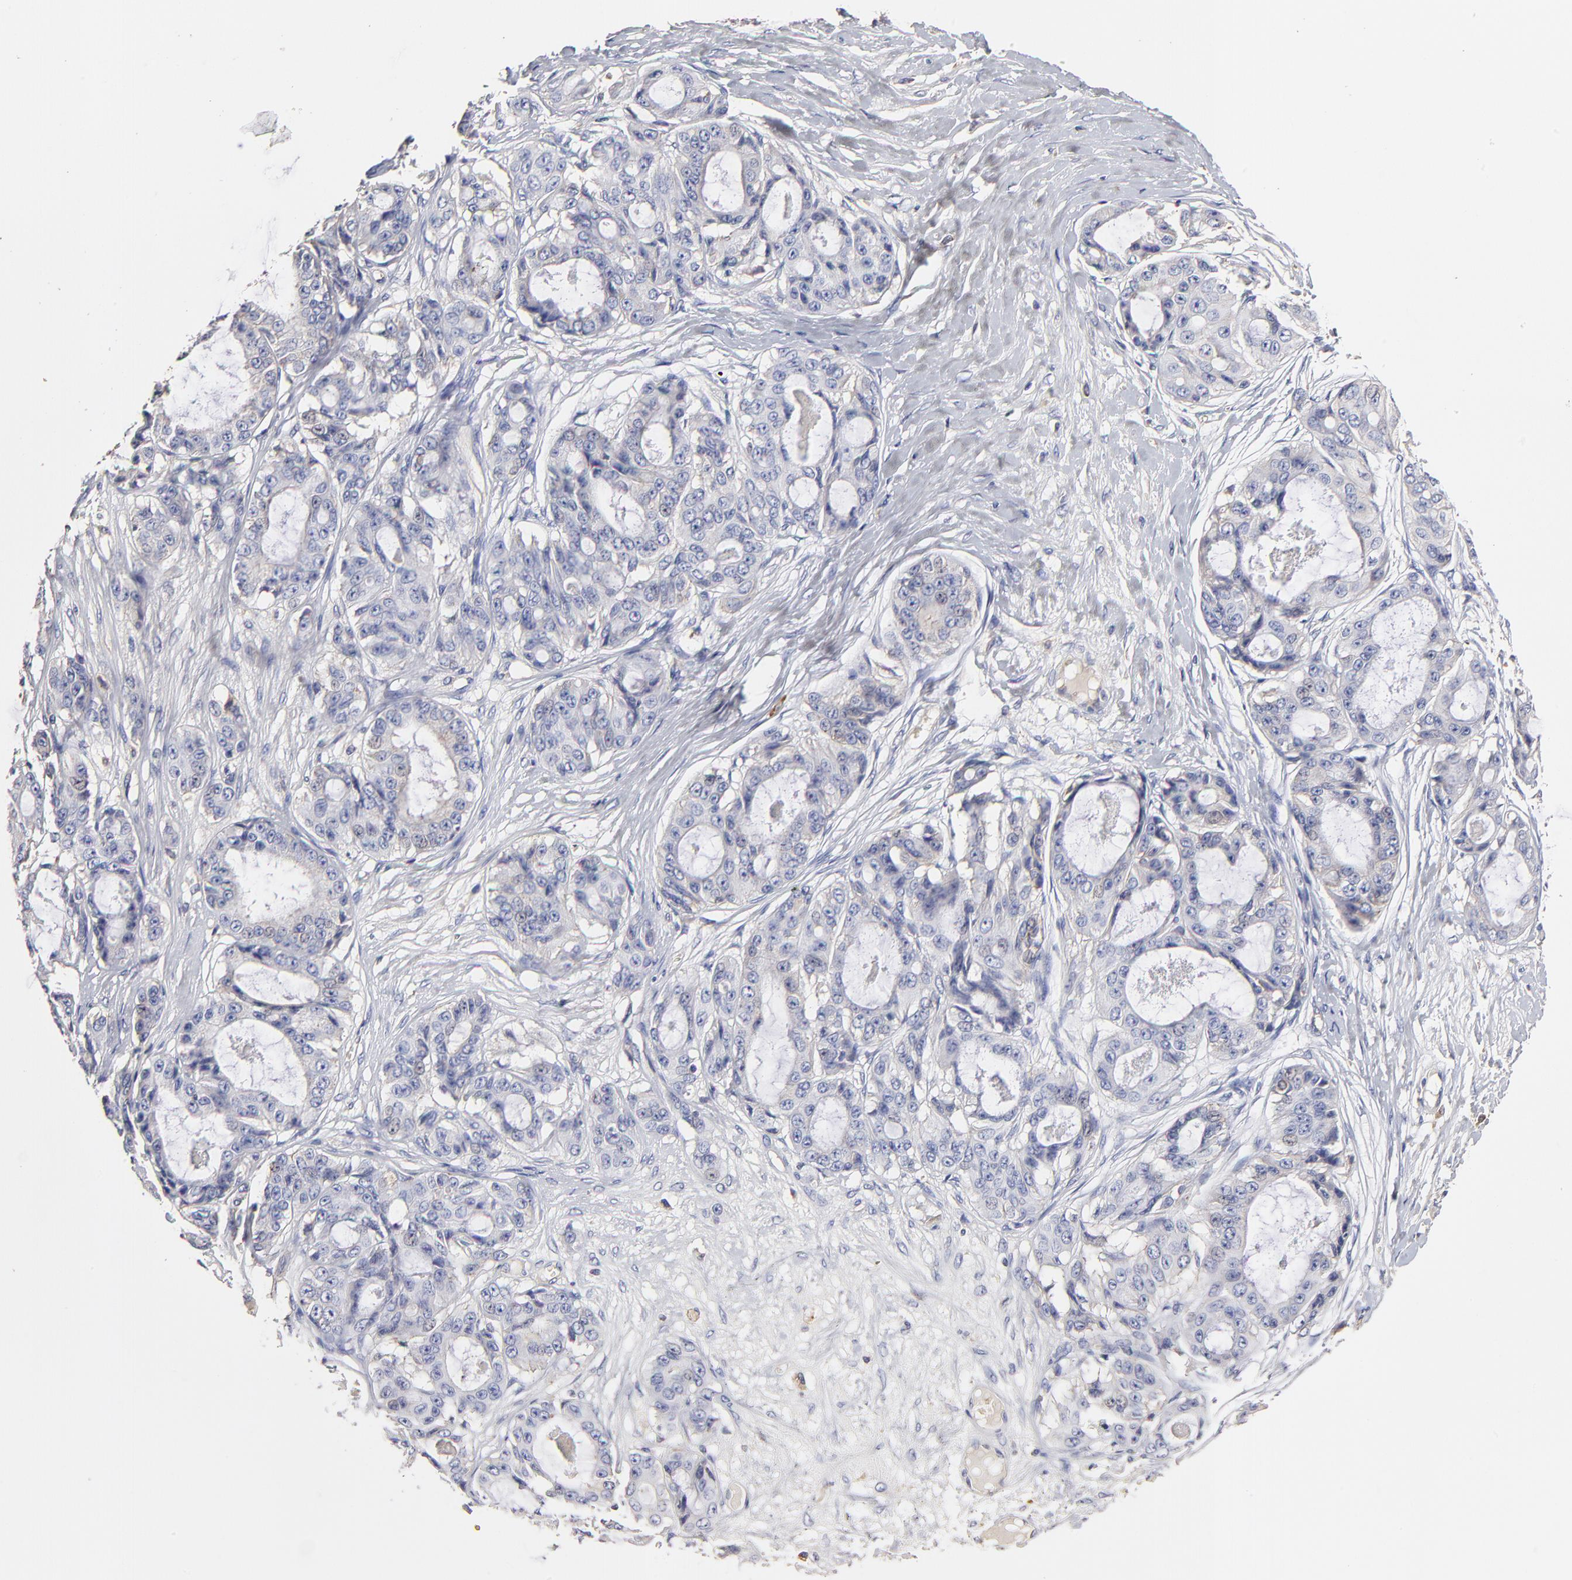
{"staining": {"intensity": "weak", "quantity": "<25%", "location": "cytoplasmic/membranous"}, "tissue": "ovarian cancer", "cell_type": "Tumor cells", "image_type": "cancer", "snomed": [{"axis": "morphology", "description": "Carcinoma, endometroid"}, {"axis": "topography", "description": "Ovary"}], "caption": "A high-resolution photomicrograph shows IHC staining of ovarian endometroid carcinoma, which exhibits no significant expression in tumor cells. Brightfield microscopy of immunohistochemistry (IHC) stained with DAB (brown) and hematoxylin (blue), captured at high magnification.", "gene": "CD2AP", "patient": {"sex": "female", "age": 61}}